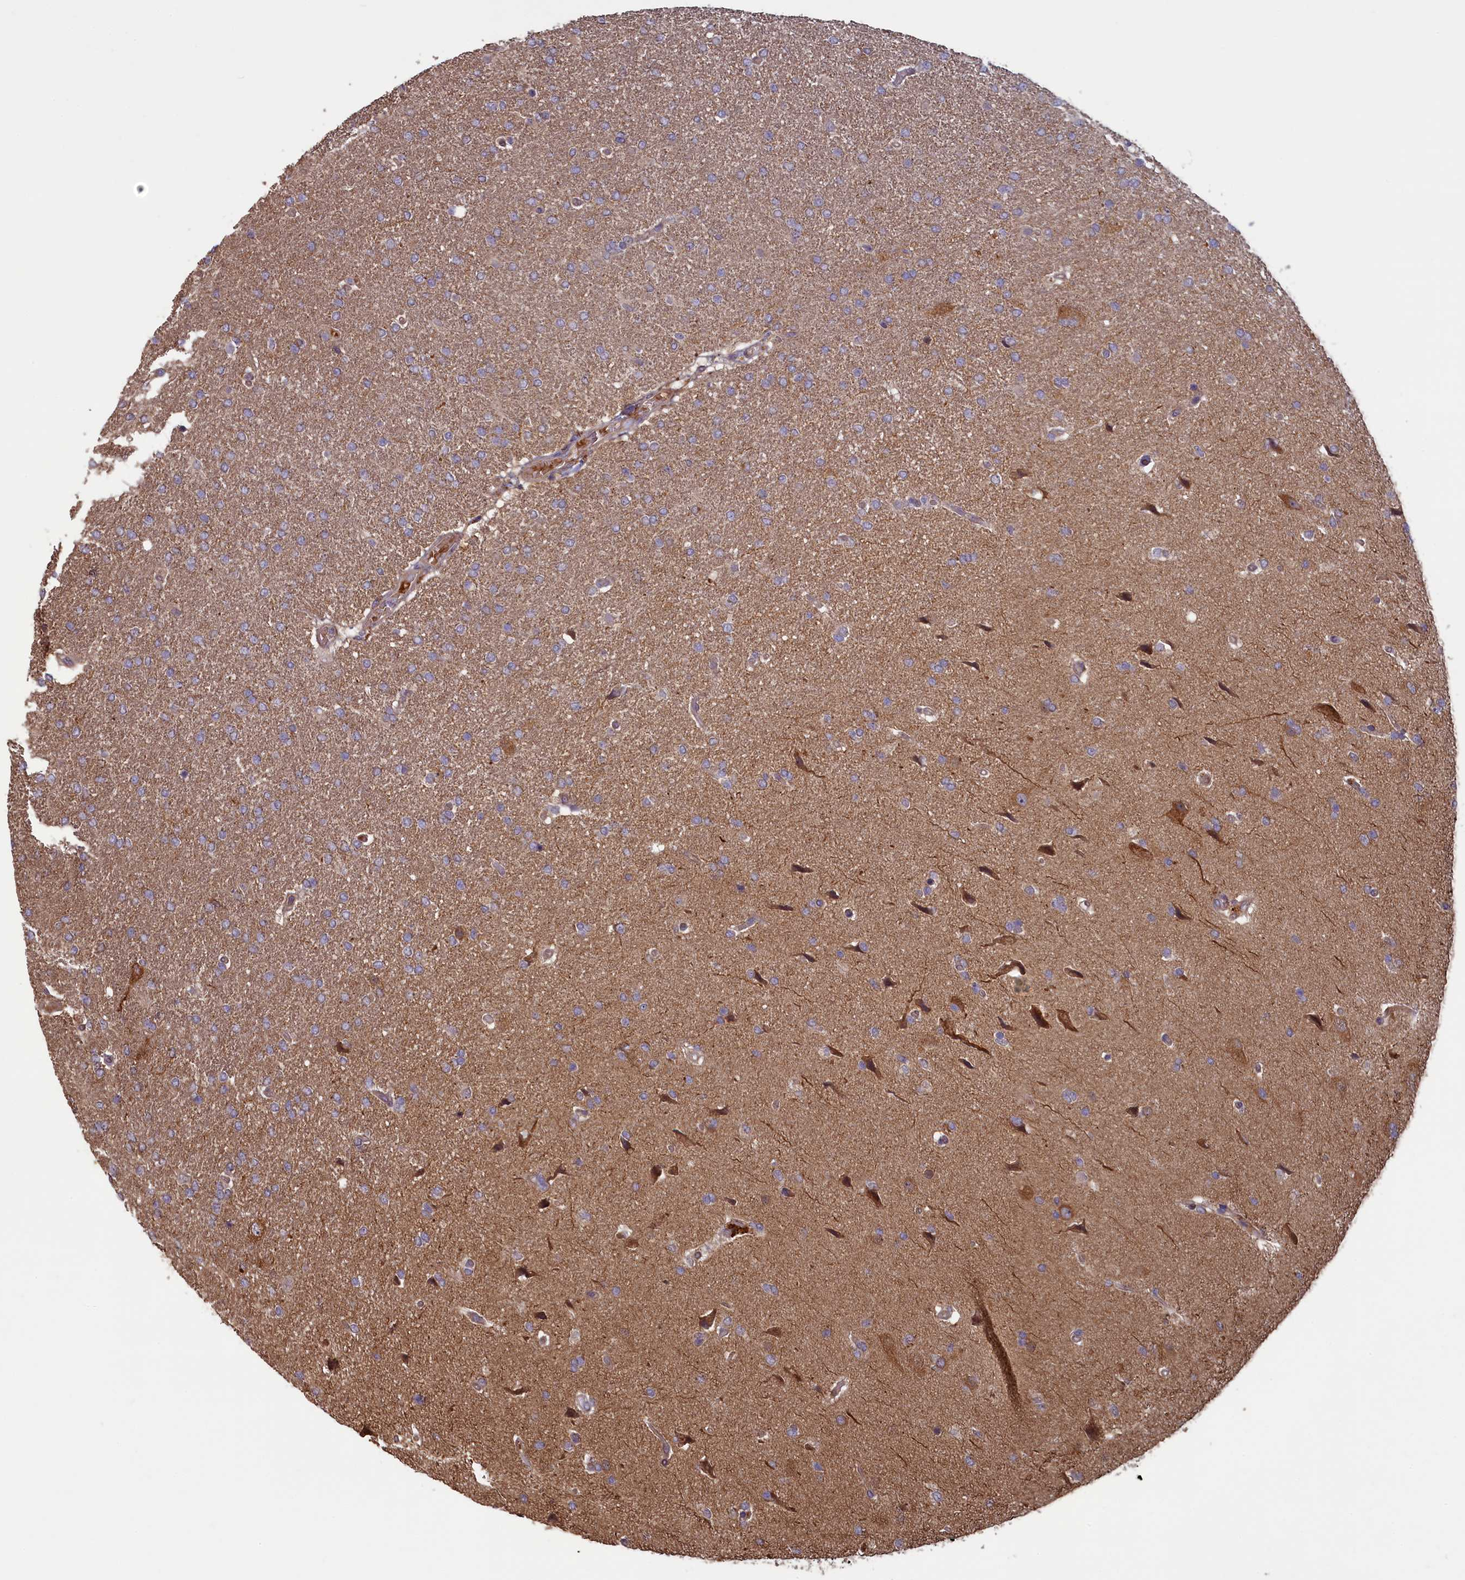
{"staining": {"intensity": "weak", "quantity": "25%-75%", "location": "cytoplasmic/membranous"}, "tissue": "glioma", "cell_type": "Tumor cells", "image_type": "cancer", "snomed": [{"axis": "morphology", "description": "Glioma, malignant, High grade"}, {"axis": "topography", "description": "Brain"}], "caption": "Immunohistochemical staining of malignant high-grade glioma demonstrates weak cytoplasmic/membranous protein staining in about 25%-75% of tumor cells. Nuclei are stained in blue.", "gene": "CIAO2B", "patient": {"sex": "male", "age": 72}}